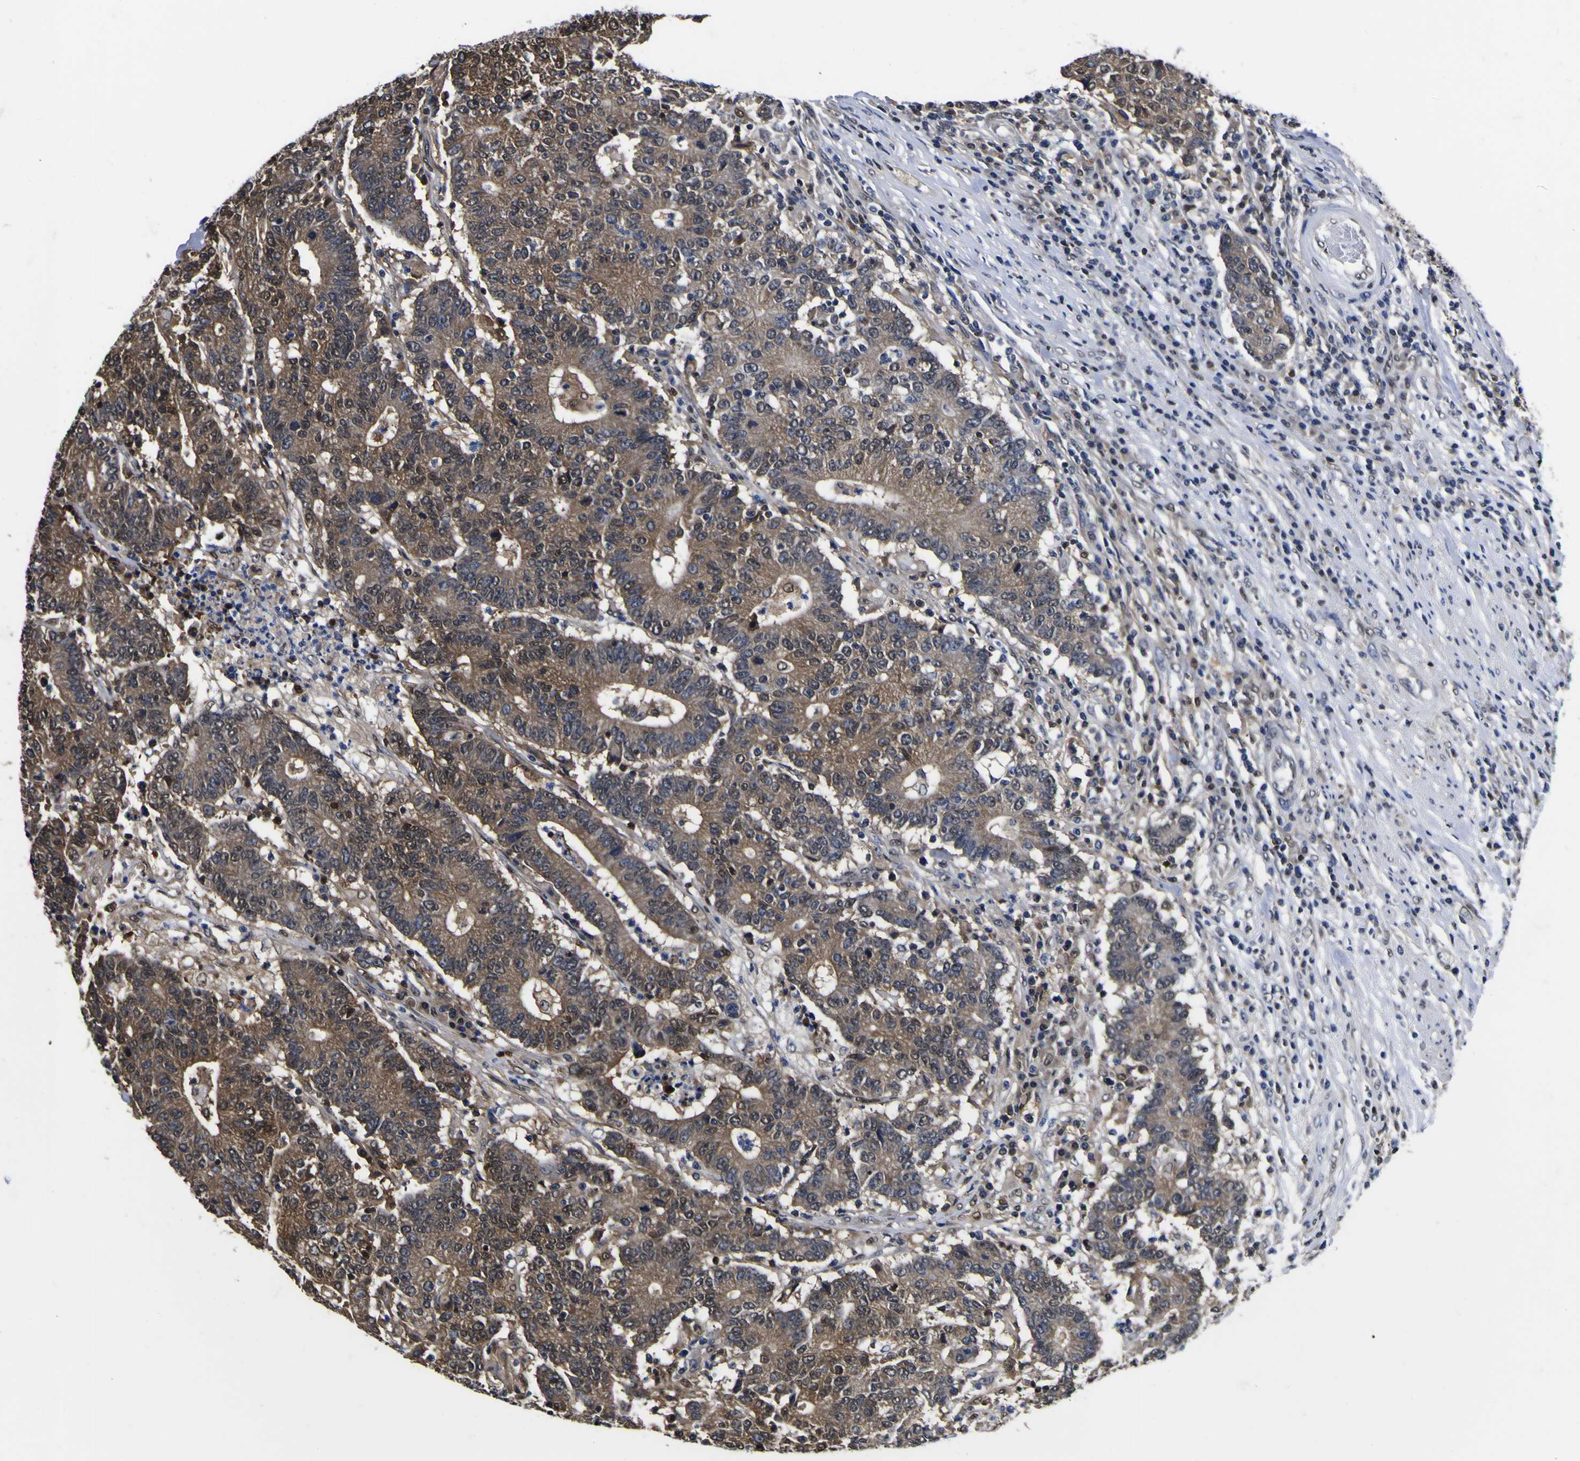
{"staining": {"intensity": "strong", "quantity": "25%-75%", "location": "cytoplasmic/membranous,nuclear"}, "tissue": "colorectal cancer", "cell_type": "Tumor cells", "image_type": "cancer", "snomed": [{"axis": "morphology", "description": "Normal tissue, NOS"}, {"axis": "morphology", "description": "Adenocarcinoma, NOS"}, {"axis": "topography", "description": "Colon"}], "caption": "Immunohistochemical staining of colorectal adenocarcinoma exhibits strong cytoplasmic/membranous and nuclear protein positivity in approximately 25%-75% of tumor cells.", "gene": "FAM110B", "patient": {"sex": "female", "age": 75}}